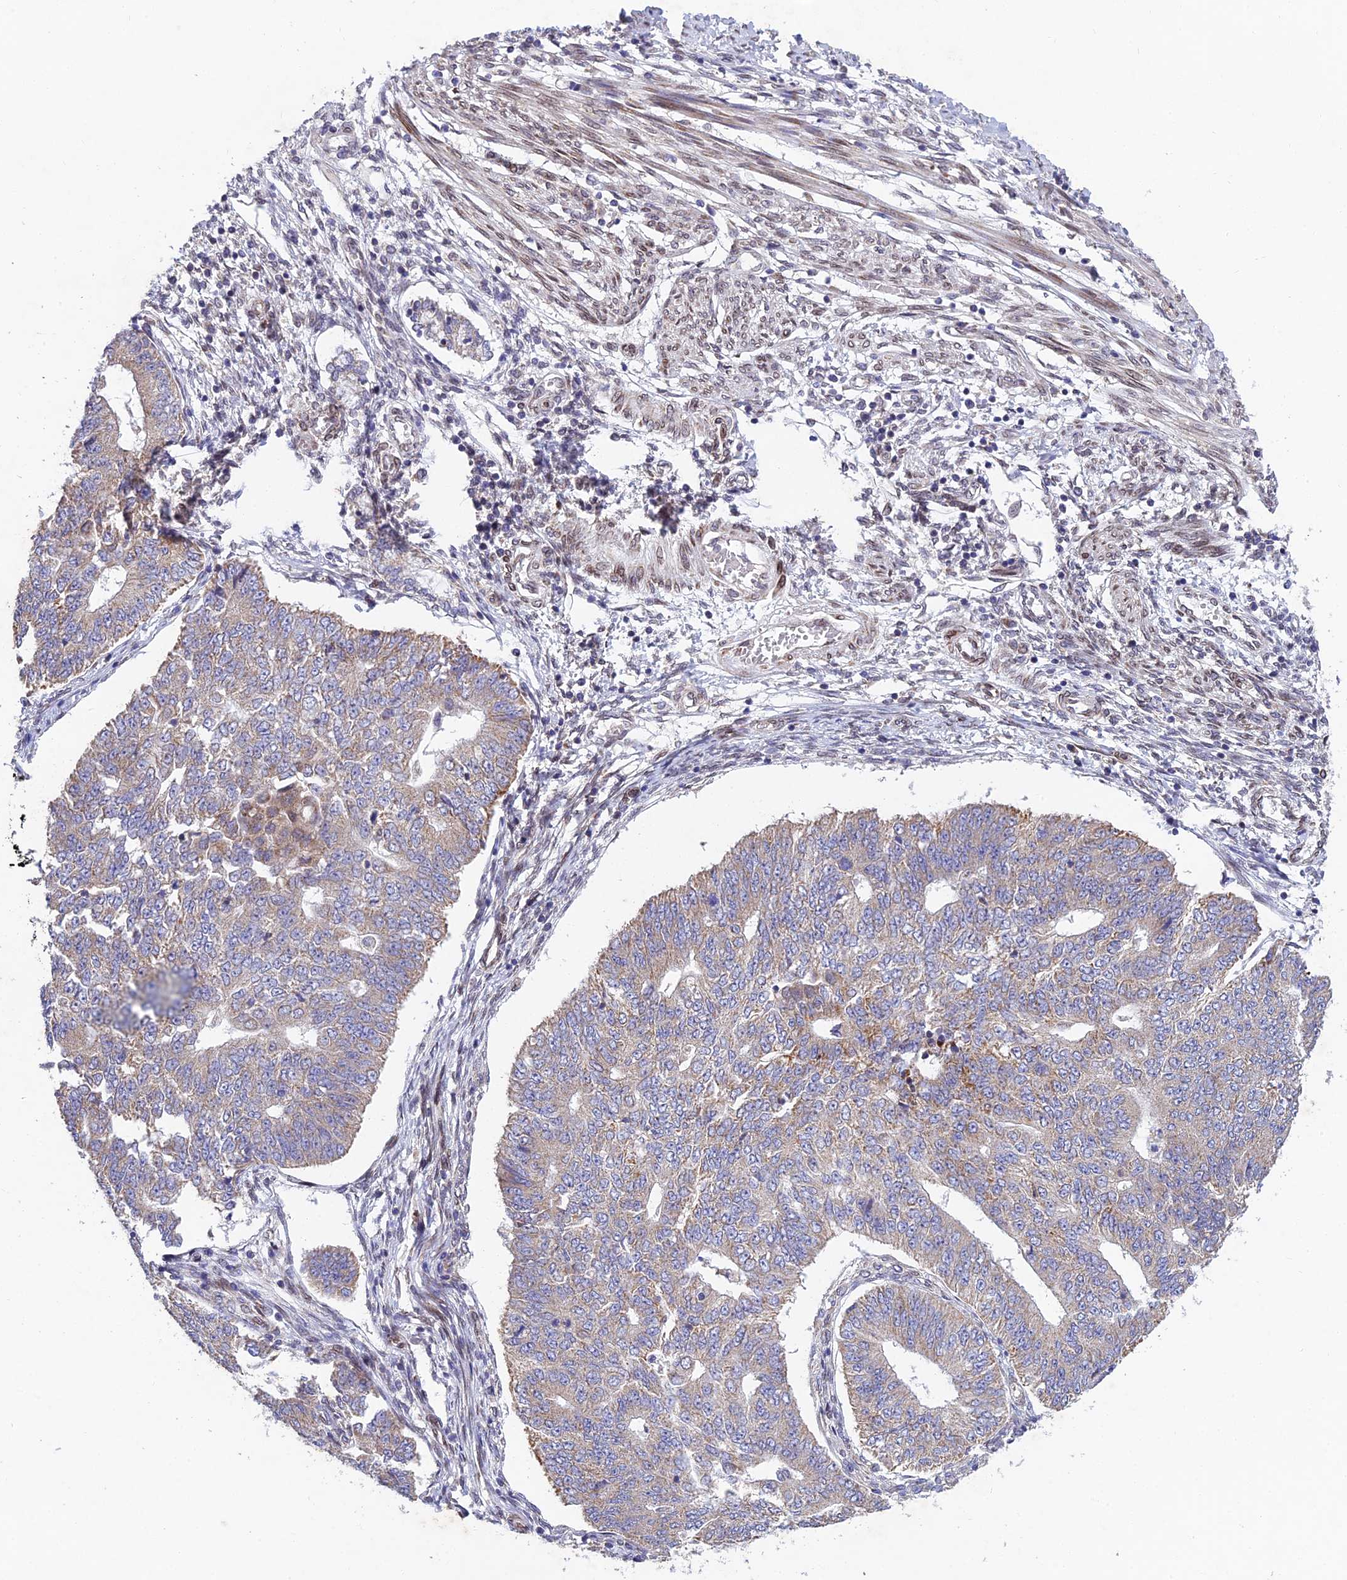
{"staining": {"intensity": "weak", "quantity": "25%-75%", "location": "cytoplasmic/membranous"}, "tissue": "endometrial cancer", "cell_type": "Tumor cells", "image_type": "cancer", "snomed": [{"axis": "morphology", "description": "Adenocarcinoma, NOS"}, {"axis": "topography", "description": "Endometrium"}], "caption": "IHC micrograph of endometrial cancer stained for a protein (brown), which demonstrates low levels of weak cytoplasmic/membranous expression in about 25%-75% of tumor cells.", "gene": "MGAT2", "patient": {"sex": "female", "age": 32}}